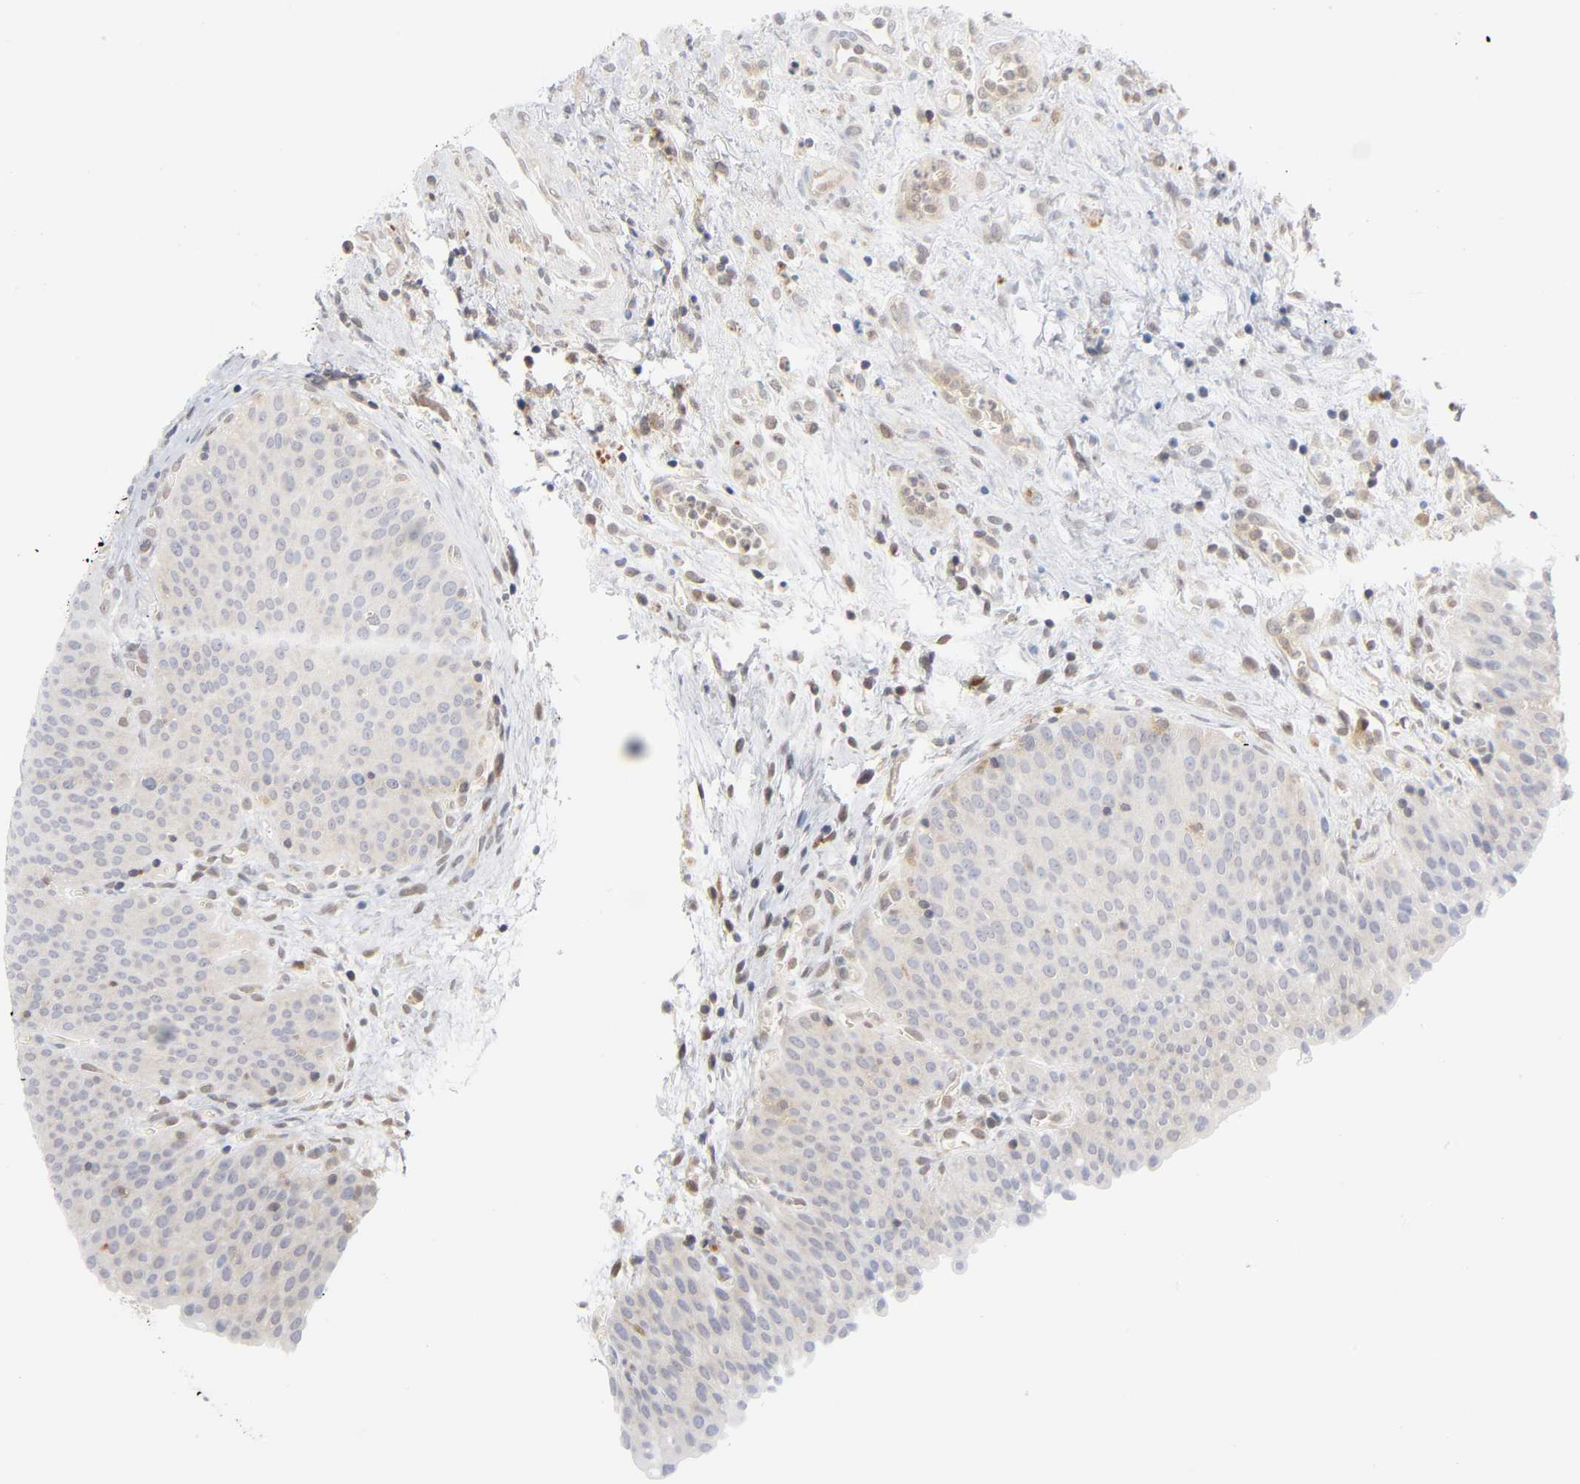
{"staining": {"intensity": "weak", "quantity": "<25%", "location": "cytoplasmic/membranous"}, "tissue": "urinary bladder", "cell_type": "Urothelial cells", "image_type": "normal", "snomed": [{"axis": "morphology", "description": "Normal tissue, NOS"}, {"axis": "morphology", "description": "Dysplasia, NOS"}, {"axis": "topography", "description": "Urinary bladder"}], "caption": "Urinary bladder was stained to show a protein in brown. There is no significant expression in urothelial cells. (Stains: DAB IHC with hematoxylin counter stain, Microscopy: brightfield microscopy at high magnification).", "gene": "DFFB", "patient": {"sex": "male", "age": 35}}